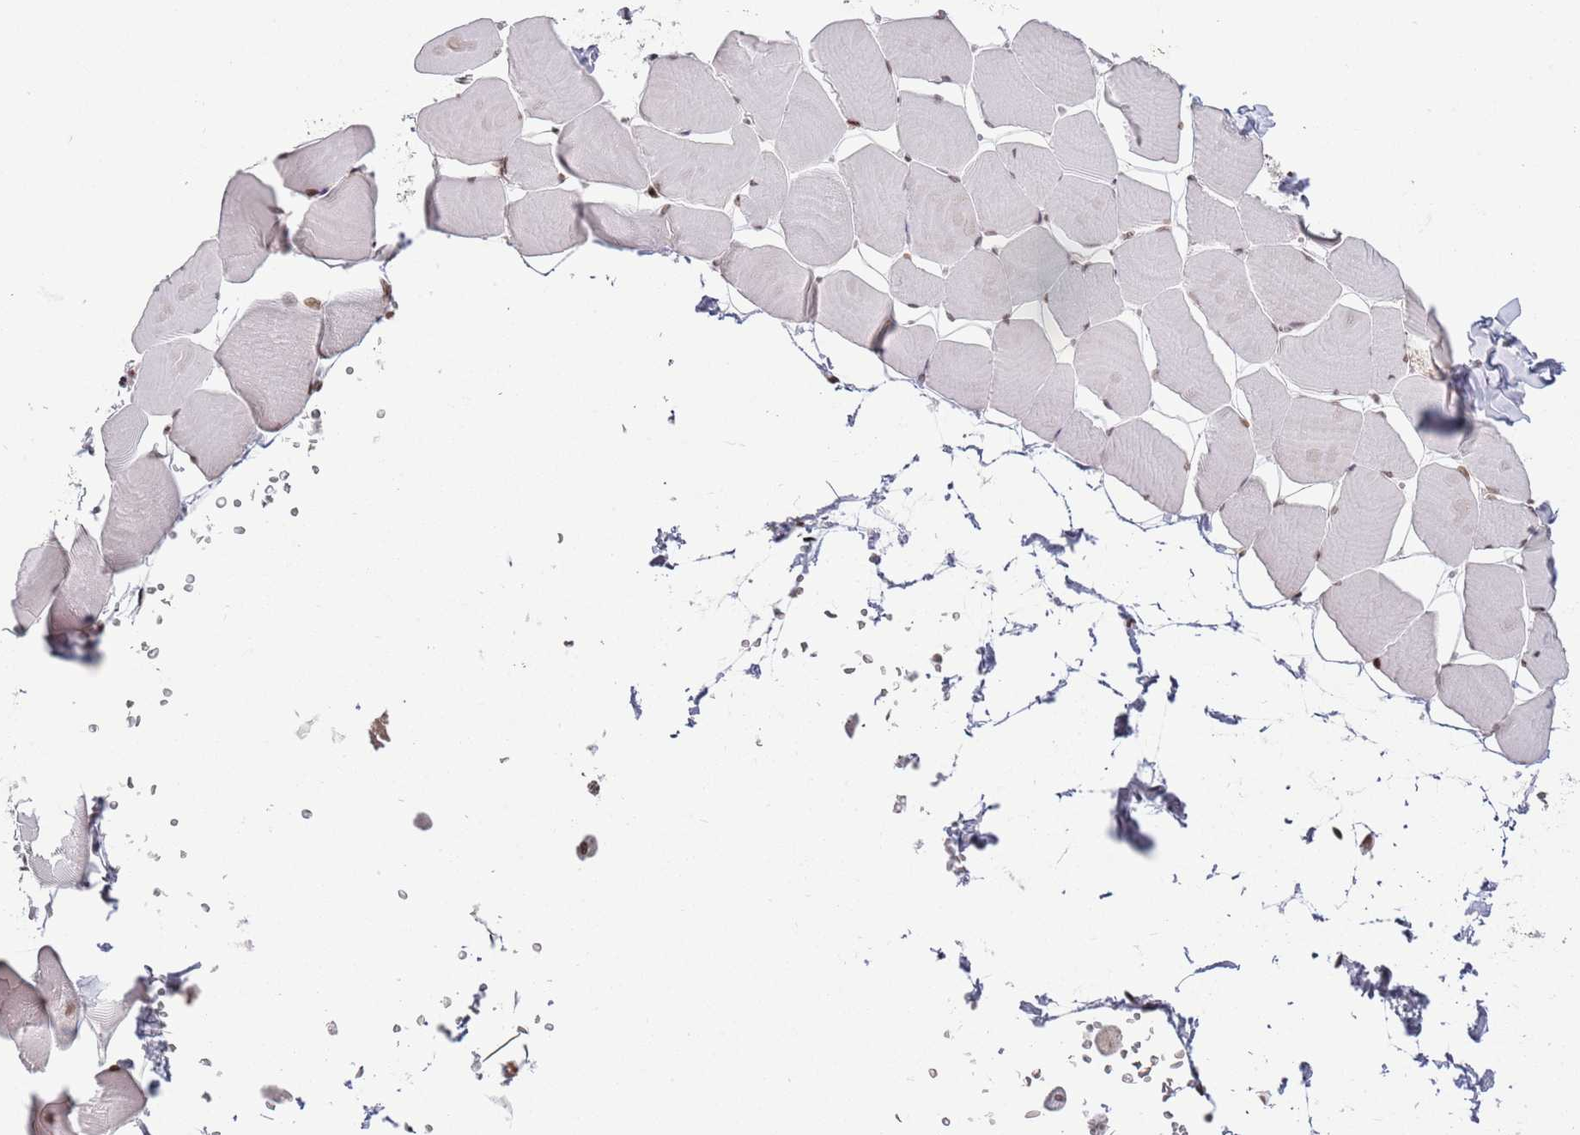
{"staining": {"intensity": "moderate", "quantity": "25%-75%", "location": "nuclear"}, "tissue": "skeletal muscle", "cell_type": "Myocytes", "image_type": "normal", "snomed": [{"axis": "morphology", "description": "Normal tissue, NOS"}, {"axis": "topography", "description": "Skeletal muscle"}], "caption": "IHC of benign human skeletal muscle reveals medium levels of moderate nuclear staining in approximately 25%-75% of myocytes. The protein is shown in brown color, while the nuclei are stained blue.", "gene": "SH3RF3", "patient": {"sex": "male", "age": 25}}